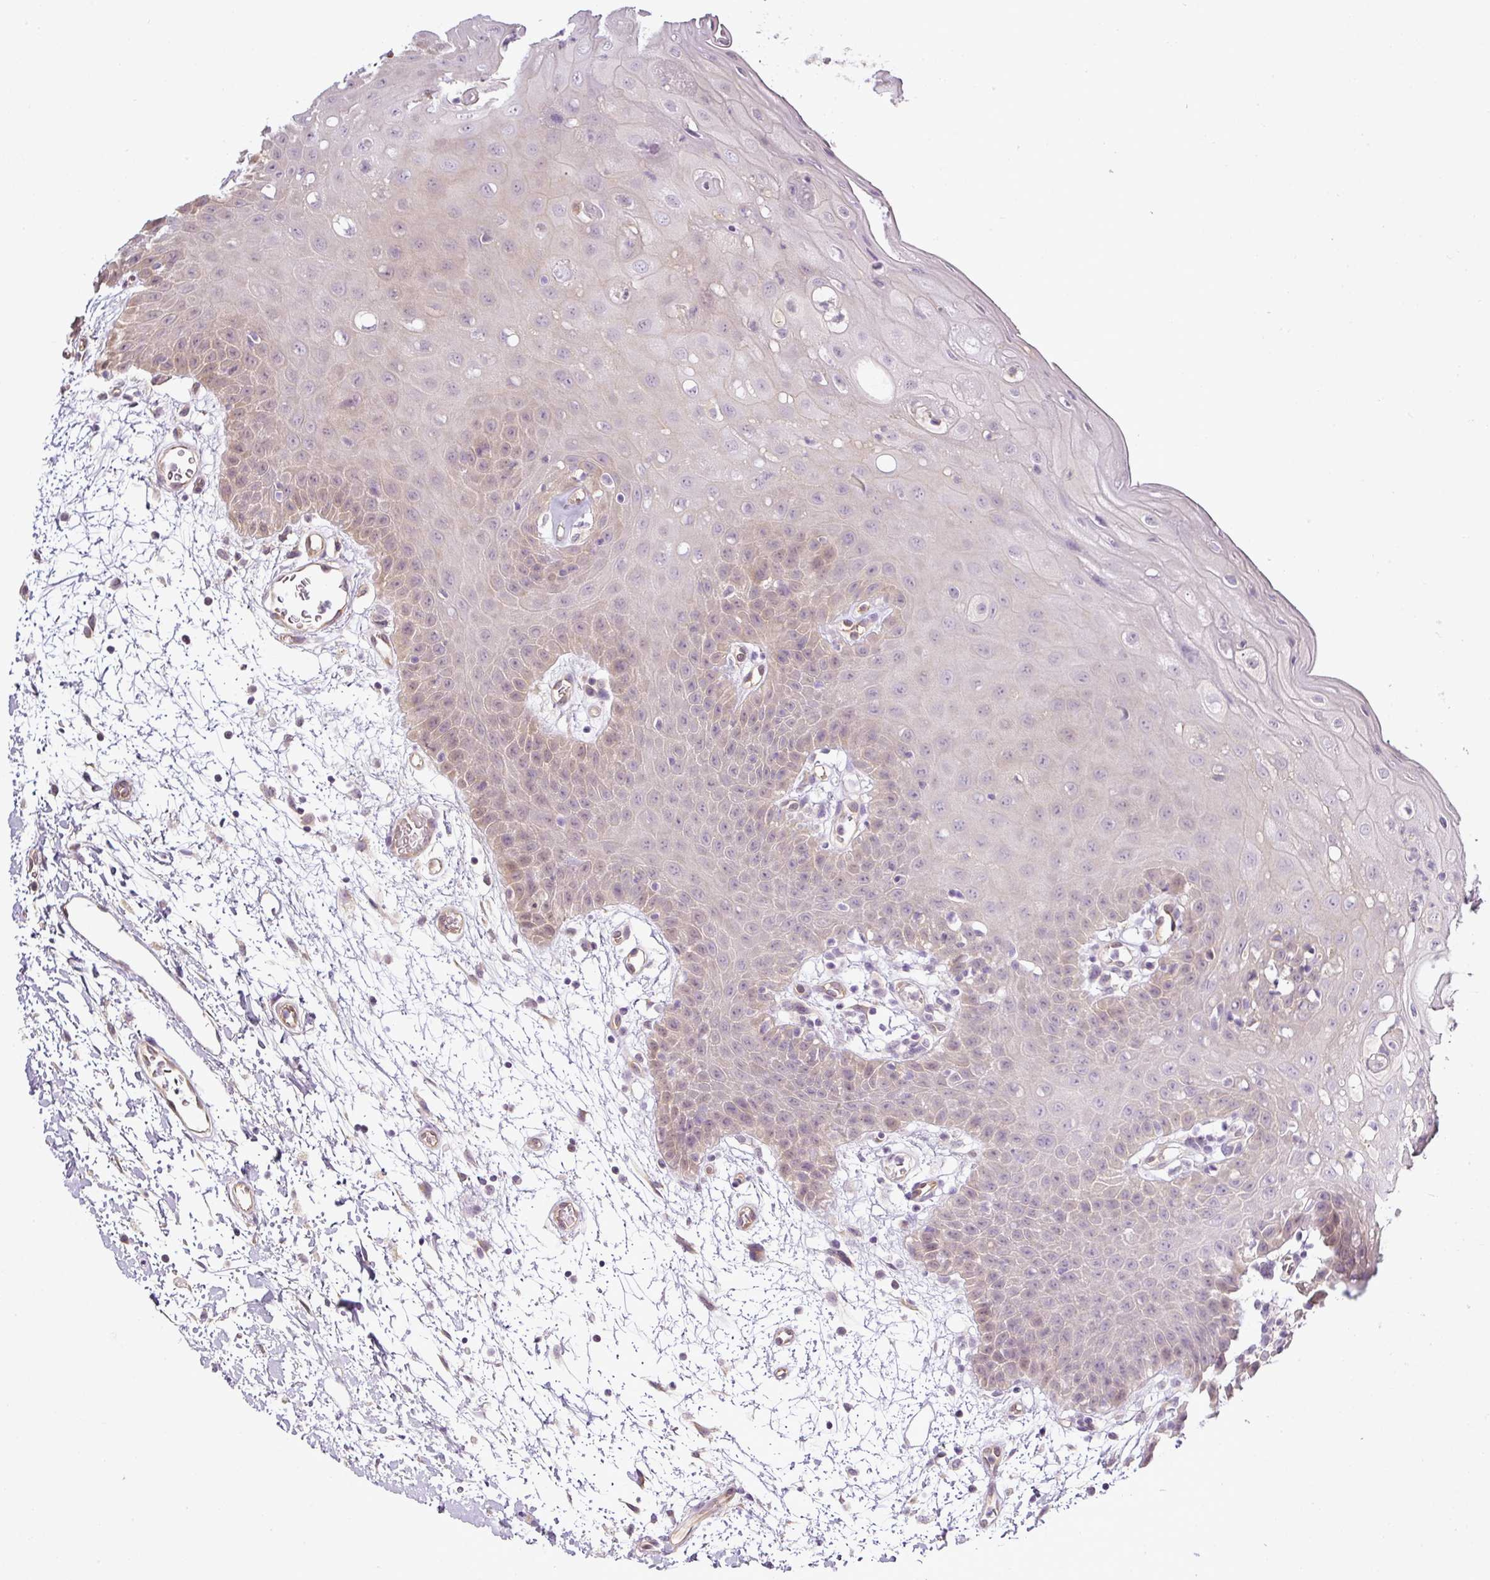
{"staining": {"intensity": "negative", "quantity": "none", "location": "none"}, "tissue": "oral mucosa", "cell_type": "Squamous epithelial cells", "image_type": "normal", "snomed": [{"axis": "morphology", "description": "Normal tissue, NOS"}, {"axis": "topography", "description": "Oral tissue"}, {"axis": "topography", "description": "Tounge, NOS"}], "caption": "Immunohistochemical staining of unremarkable oral mucosa demonstrates no significant positivity in squamous epithelial cells.", "gene": "ANKRD18A", "patient": {"sex": "female", "age": 59}}